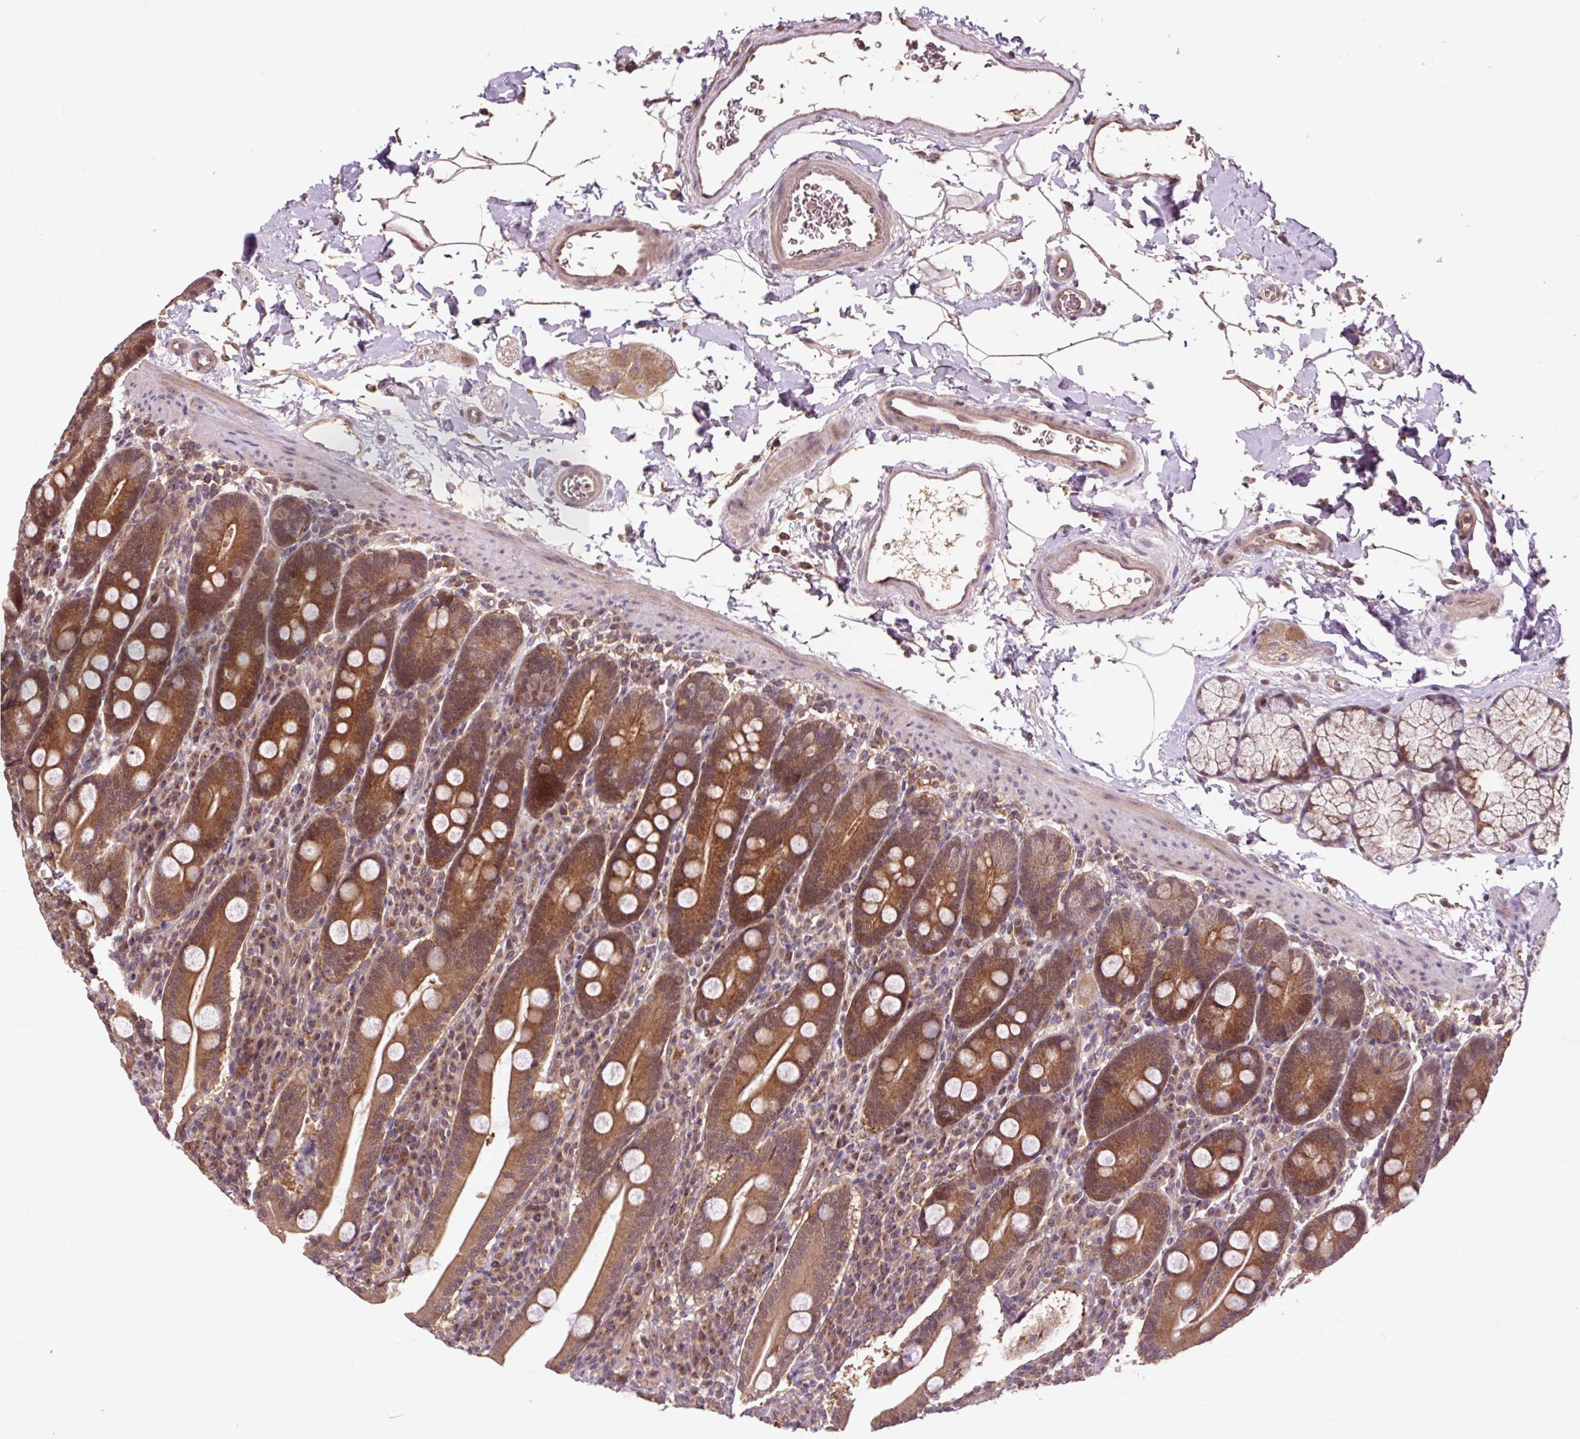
{"staining": {"intensity": "moderate", "quantity": ">75%", "location": "cytoplasmic/membranous"}, "tissue": "duodenum", "cell_type": "Glandular cells", "image_type": "normal", "snomed": [{"axis": "morphology", "description": "Normal tissue, NOS"}, {"axis": "topography", "description": "Duodenum"}], "caption": "High-power microscopy captured an immunohistochemistry (IHC) histopathology image of unremarkable duodenum, revealing moderate cytoplasmic/membranous expression in about >75% of glandular cells. (brown staining indicates protein expression, while blue staining denotes nuclei).", "gene": "MMS19", "patient": {"sex": "male", "age": 35}}